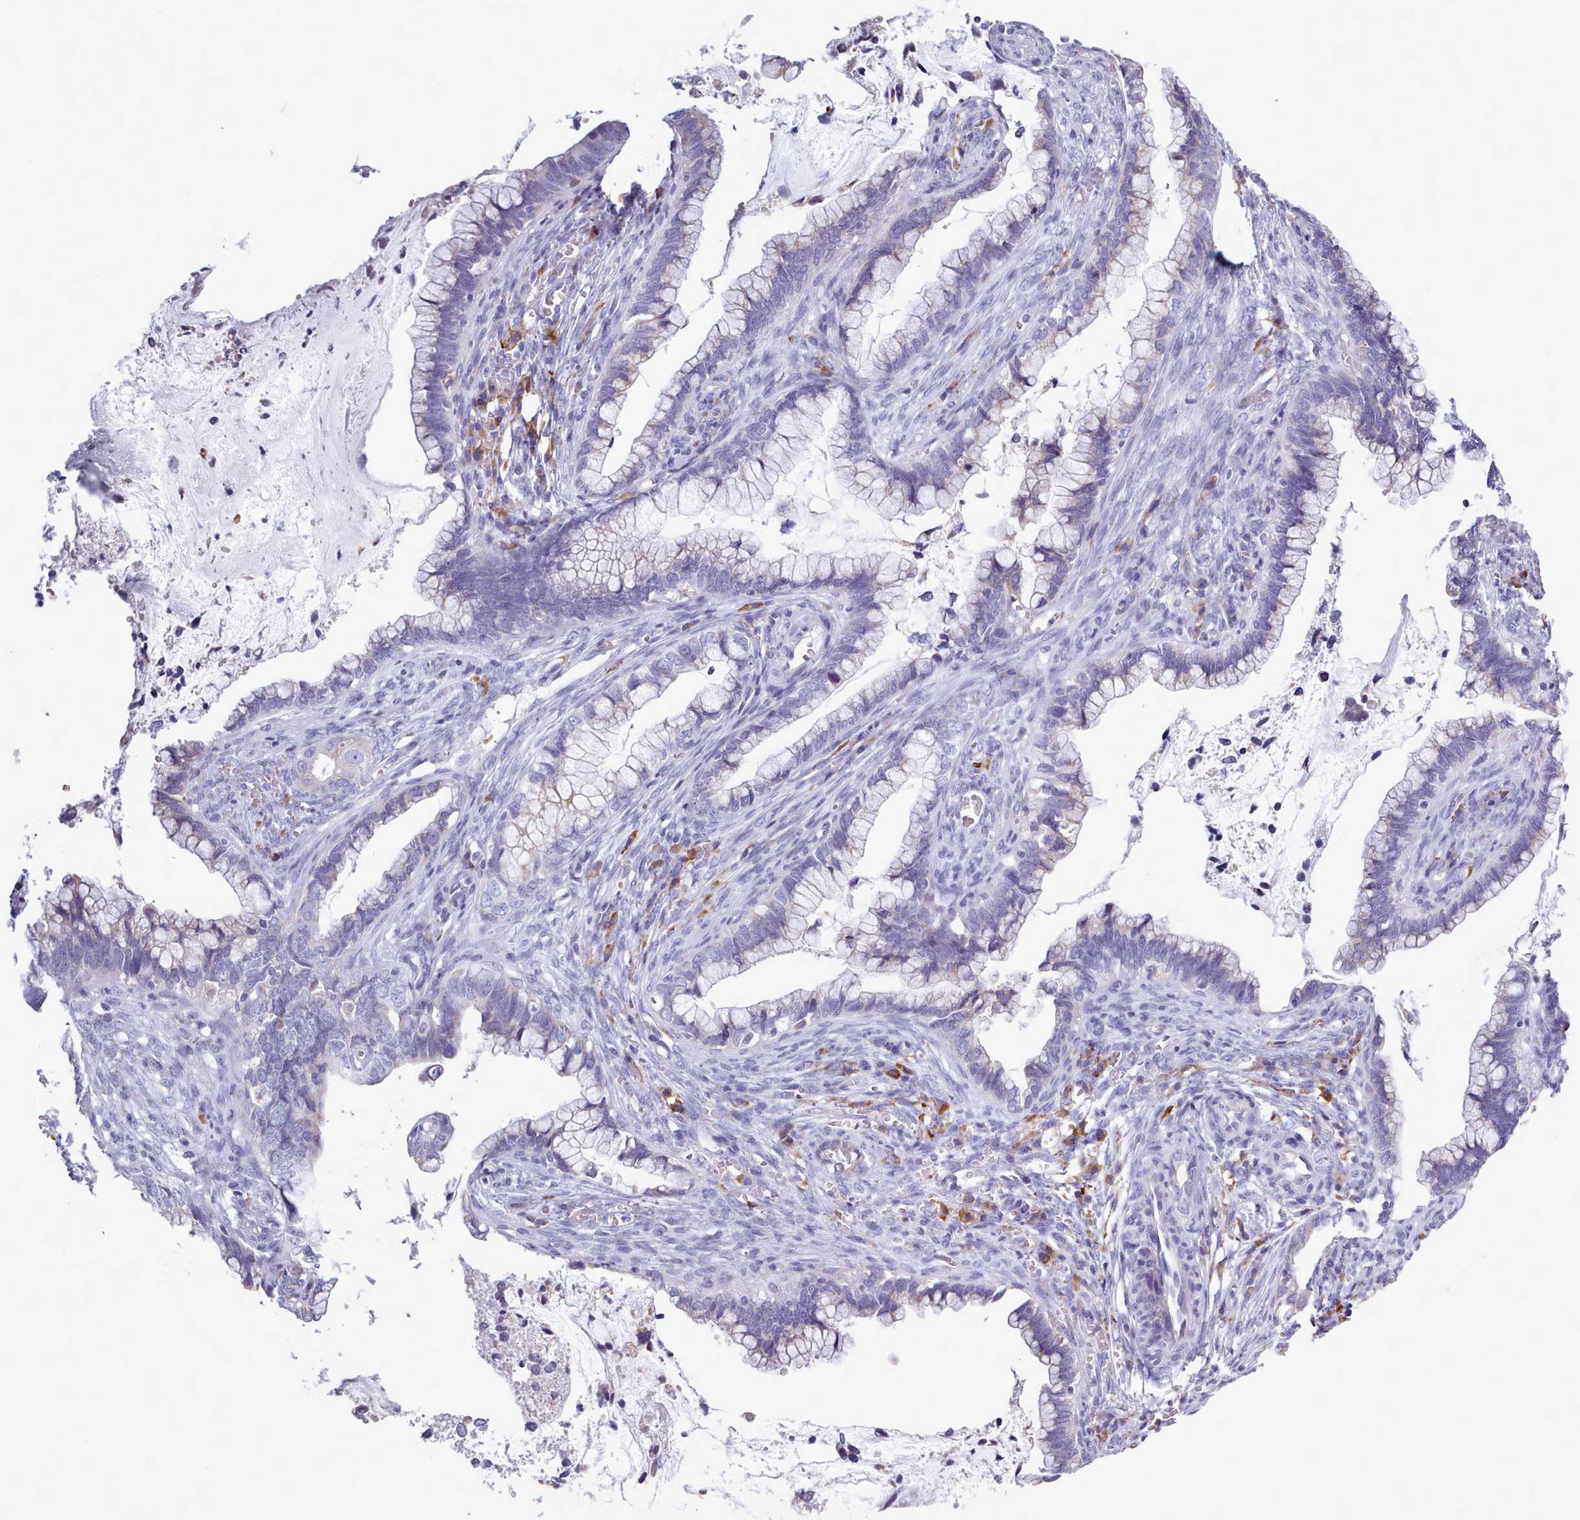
{"staining": {"intensity": "negative", "quantity": "none", "location": "none"}, "tissue": "cervical cancer", "cell_type": "Tumor cells", "image_type": "cancer", "snomed": [{"axis": "morphology", "description": "Adenocarcinoma, NOS"}, {"axis": "topography", "description": "Cervix"}], "caption": "Tumor cells show no significant staining in cervical adenocarcinoma.", "gene": "XKR8", "patient": {"sex": "female", "age": 44}}